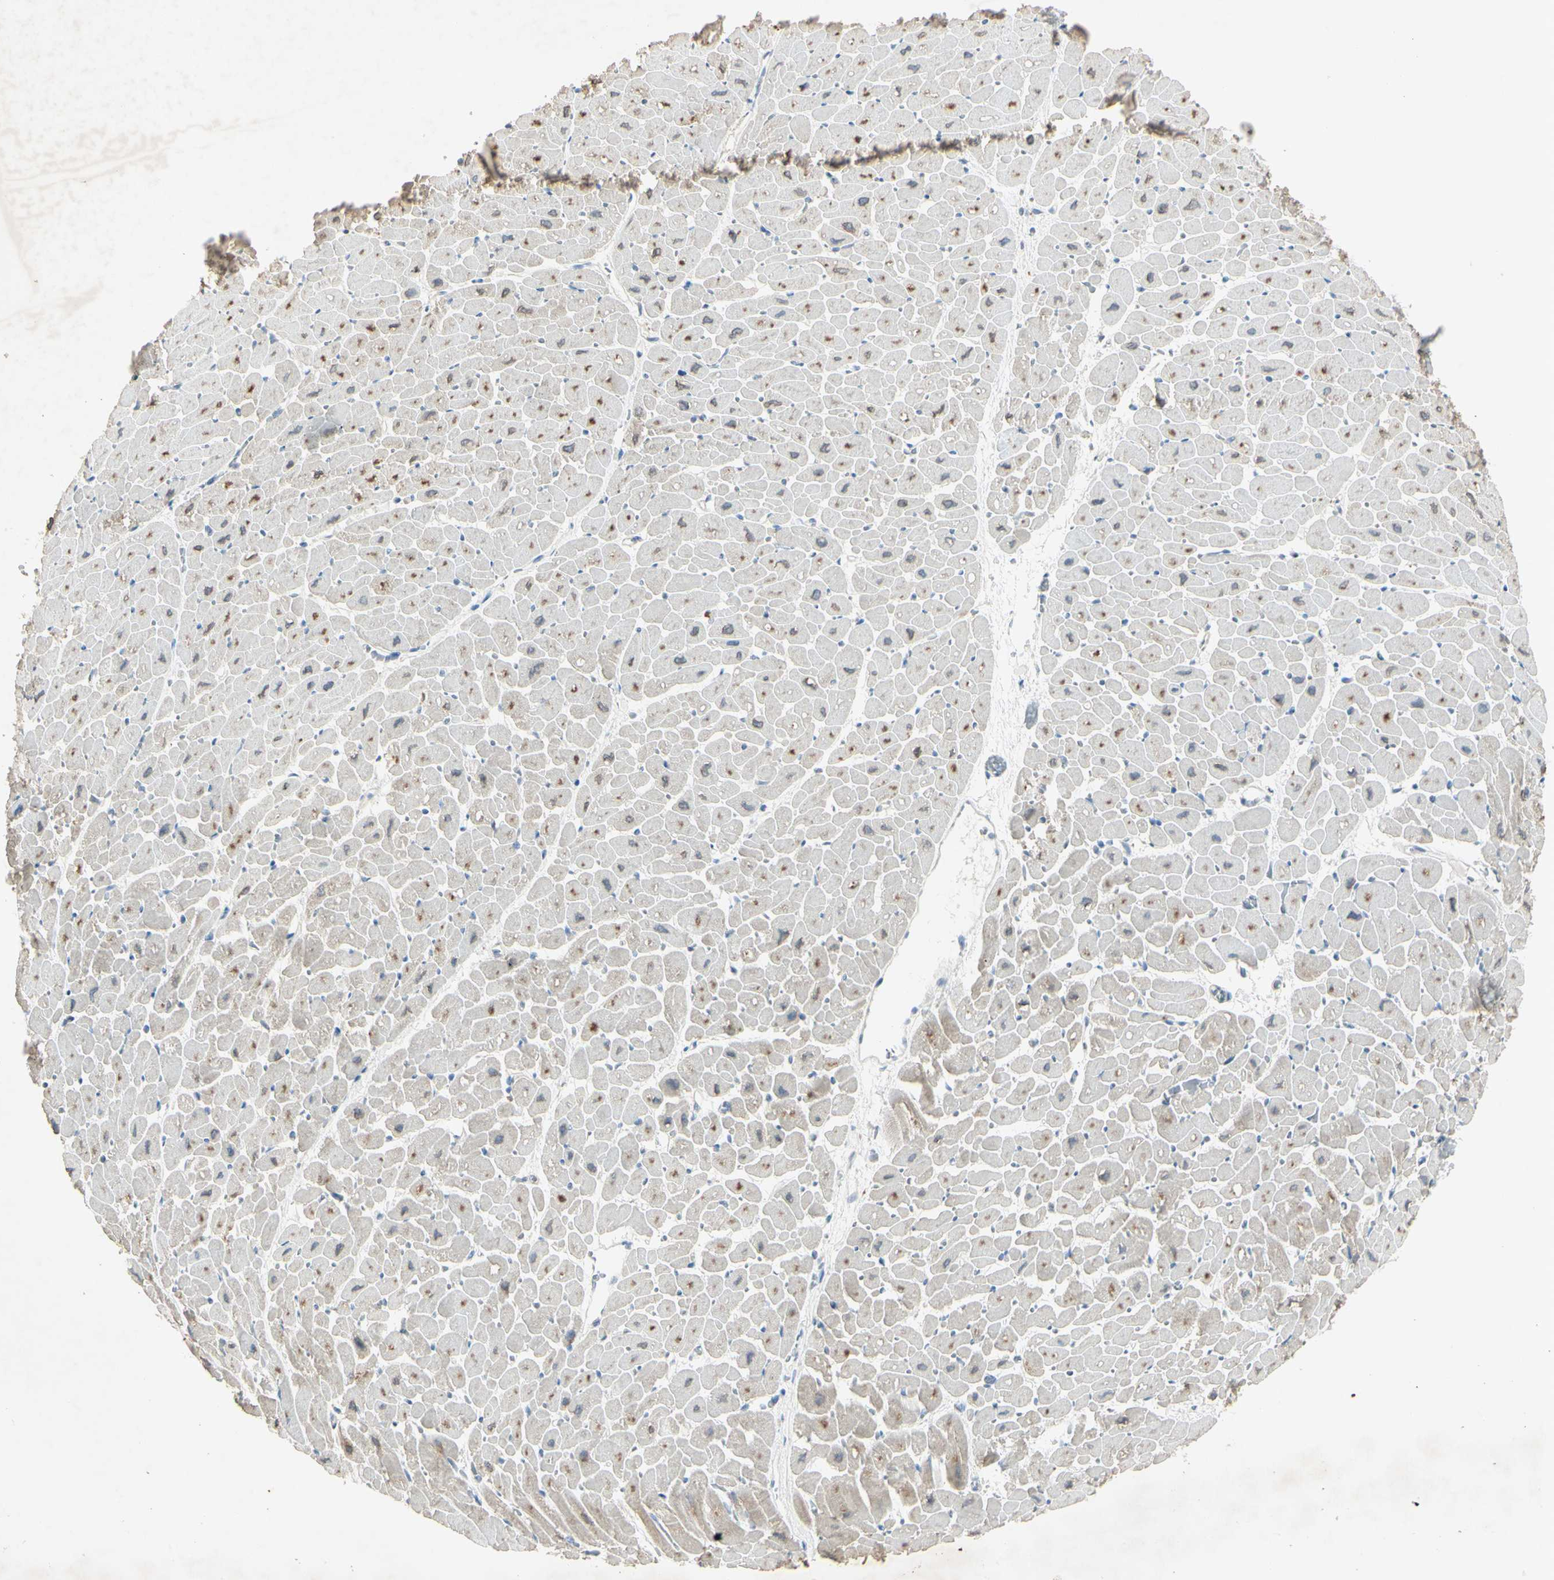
{"staining": {"intensity": "moderate", "quantity": ">75%", "location": "cytoplasmic/membranous"}, "tissue": "heart muscle", "cell_type": "Cardiomyocytes", "image_type": "normal", "snomed": [{"axis": "morphology", "description": "Normal tissue, NOS"}, {"axis": "topography", "description": "Heart"}], "caption": "High-power microscopy captured an immunohistochemistry (IHC) histopathology image of normal heart muscle, revealing moderate cytoplasmic/membranous staining in approximately >75% of cardiomyocytes. Nuclei are stained in blue.", "gene": "AATK", "patient": {"sex": "male", "age": 45}}